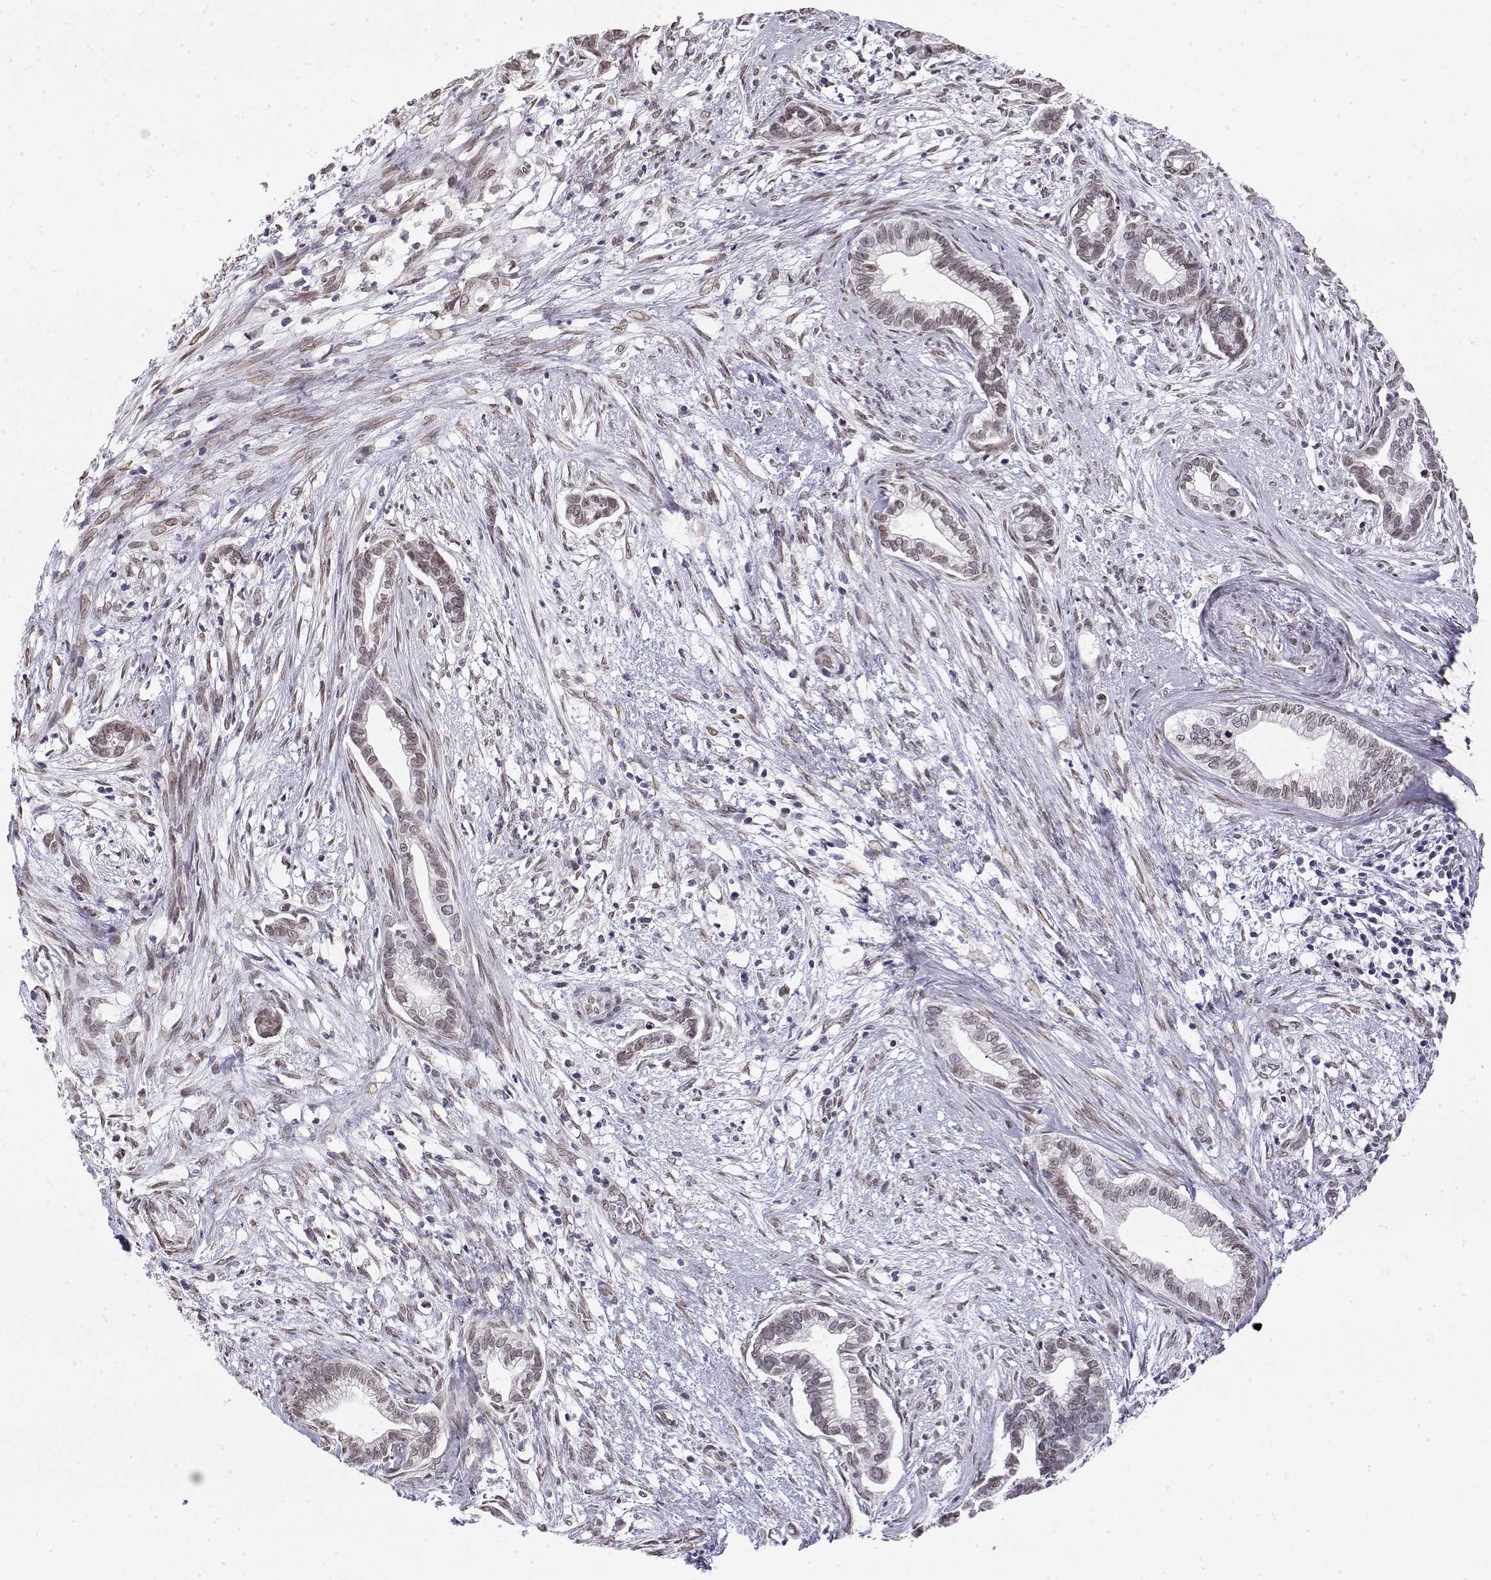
{"staining": {"intensity": "weak", "quantity": ">75%", "location": "nuclear"}, "tissue": "cervical cancer", "cell_type": "Tumor cells", "image_type": "cancer", "snomed": [{"axis": "morphology", "description": "Adenocarcinoma, NOS"}, {"axis": "topography", "description": "Cervix"}], "caption": "IHC photomicrograph of human cervical cancer (adenocarcinoma) stained for a protein (brown), which reveals low levels of weak nuclear staining in about >75% of tumor cells.", "gene": "ZNF532", "patient": {"sex": "female", "age": 62}}